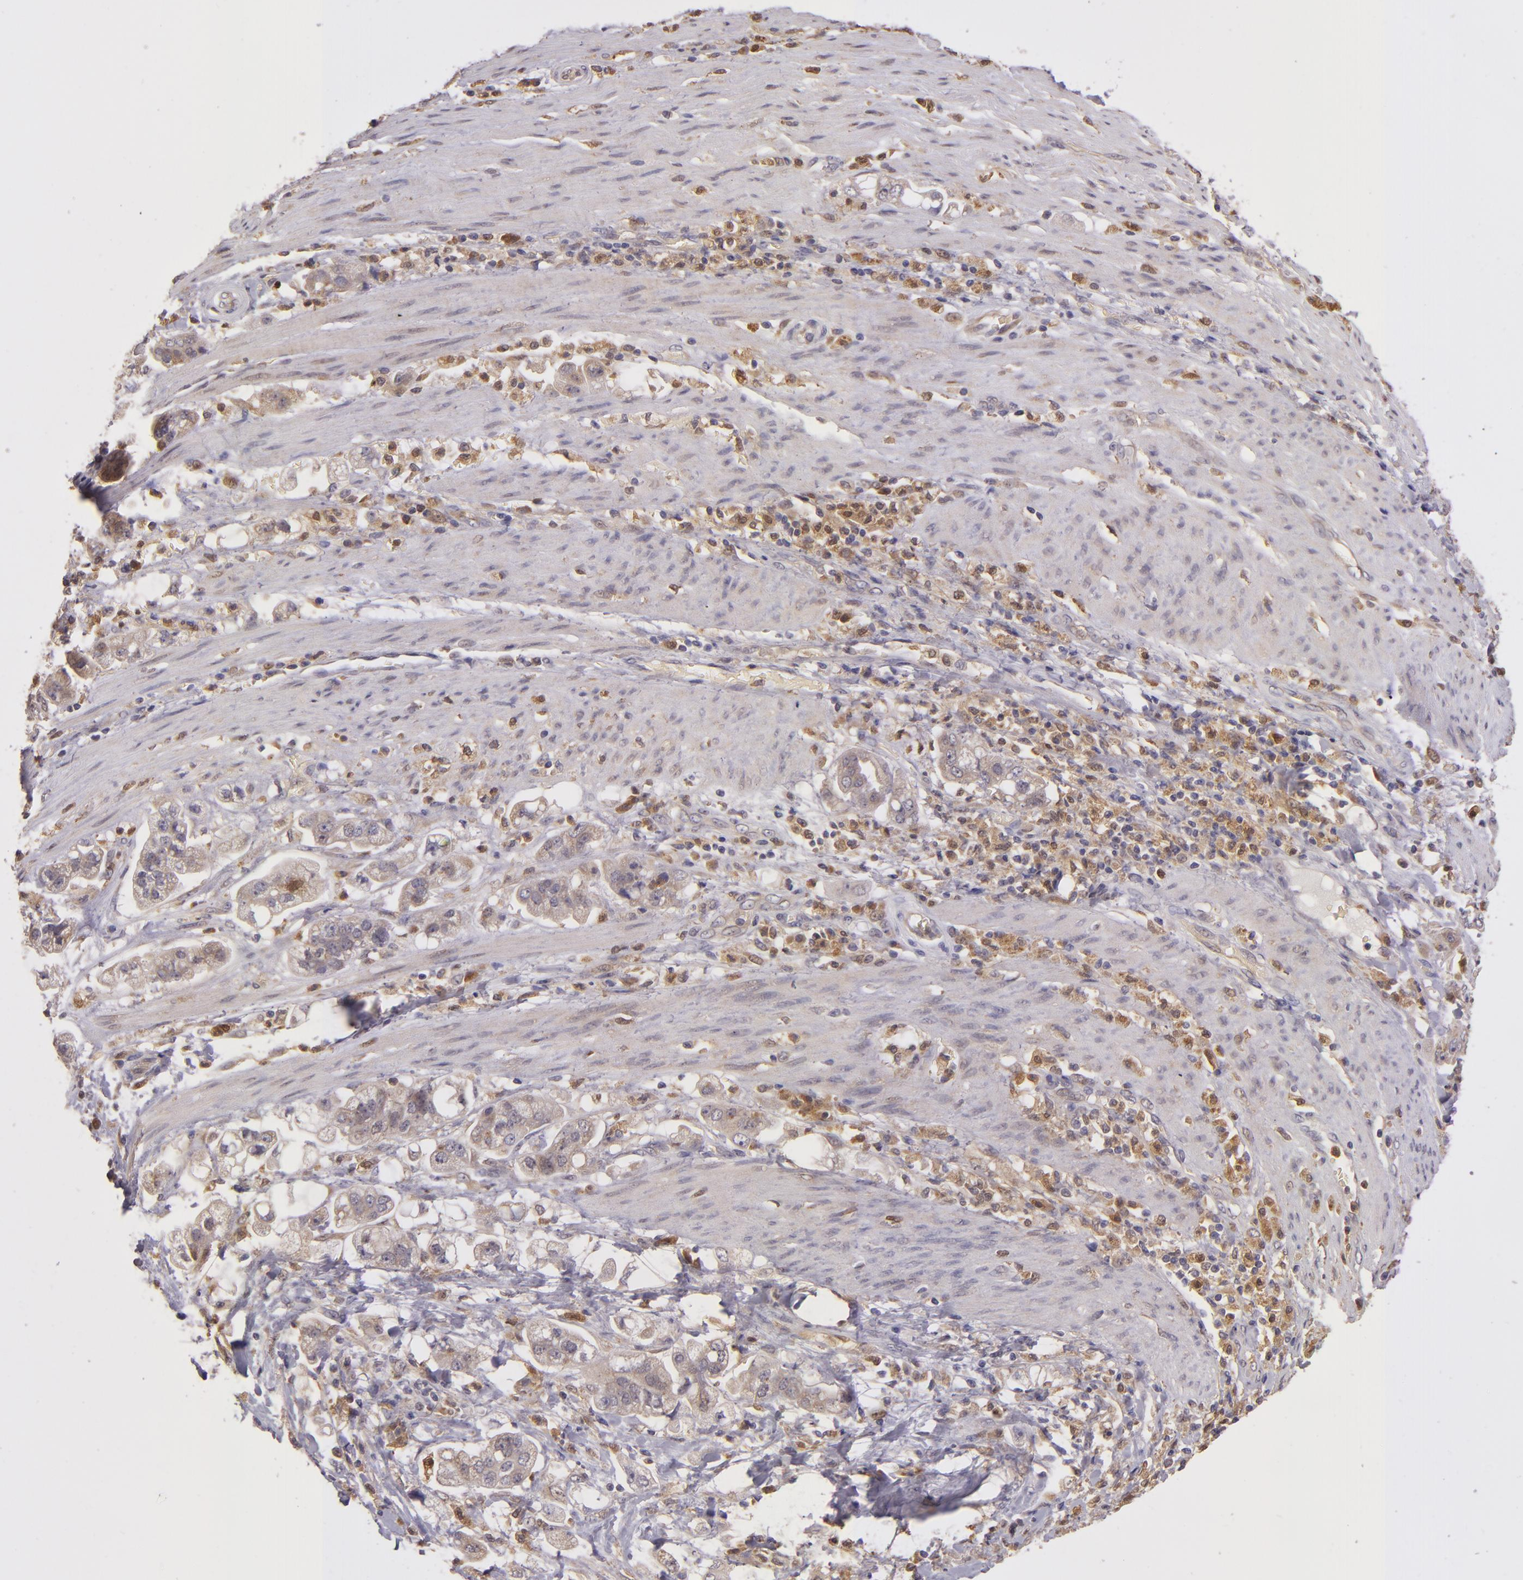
{"staining": {"intensity": "weak", "quantity": ">75%", "location": "cytoplasmic/membranous"}, "tissue": "stomach cancer", "cell_type": "Tumor cells", "image_type": "cancer", "snomed": [{"axis": "morphology", "description": "Adenocarcinoma, NOS"}, {"axis": "topography", "description": "Stomach"}], "caption": "Tumor cells reveal low levels of weak cytoplasmic/membranous staining in about >75% of cells in stomach adenocarcinoma. (Brightfield microscopy of DAB IHC at high magnification).", "gene": "FHIT", "patient": {"sex": "male", "age": 62}}